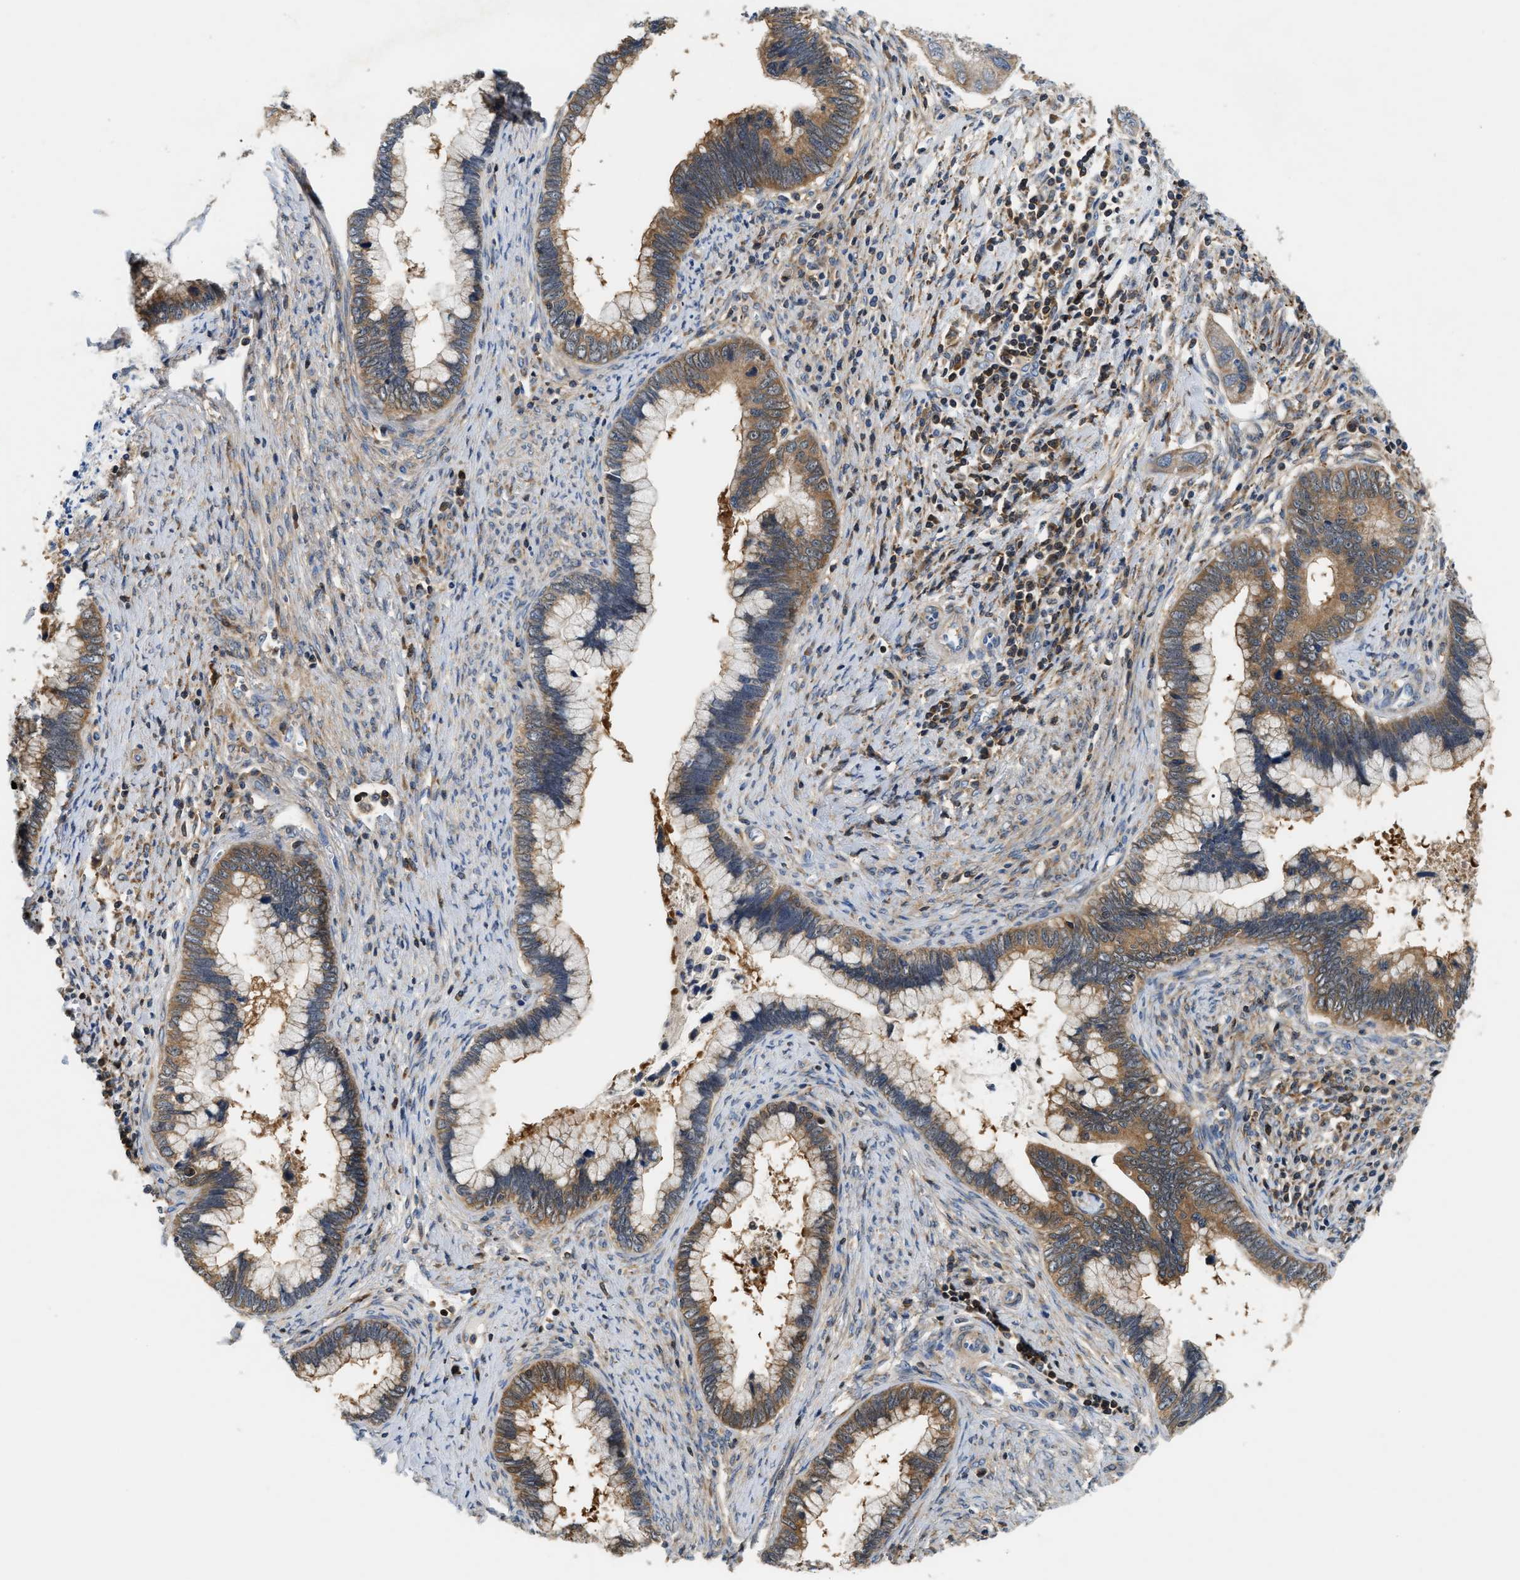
{"staining": {"intensity": "moderate", "quantity": "25%-75%", "location": "cytoplasmic/membranous"}, "tissue": "cervical cancer", "cell_type": "Tumor cells", "image_type": "cancer", "snomed": [{"axis": "morphology", "description": "Adenocarcinoma, NOS"}, {"axis": "topography", "description": "Cervix"}], "caption": "A brown stain shows moderate cytoplasmic/membranous staining of a protein in human adenocarcinoma (cervical) tumor cells. (IHC, brightfield microscopy, high magnification).", "gene": "CCM2", "patient": {"sex": "female", "age": 44}}